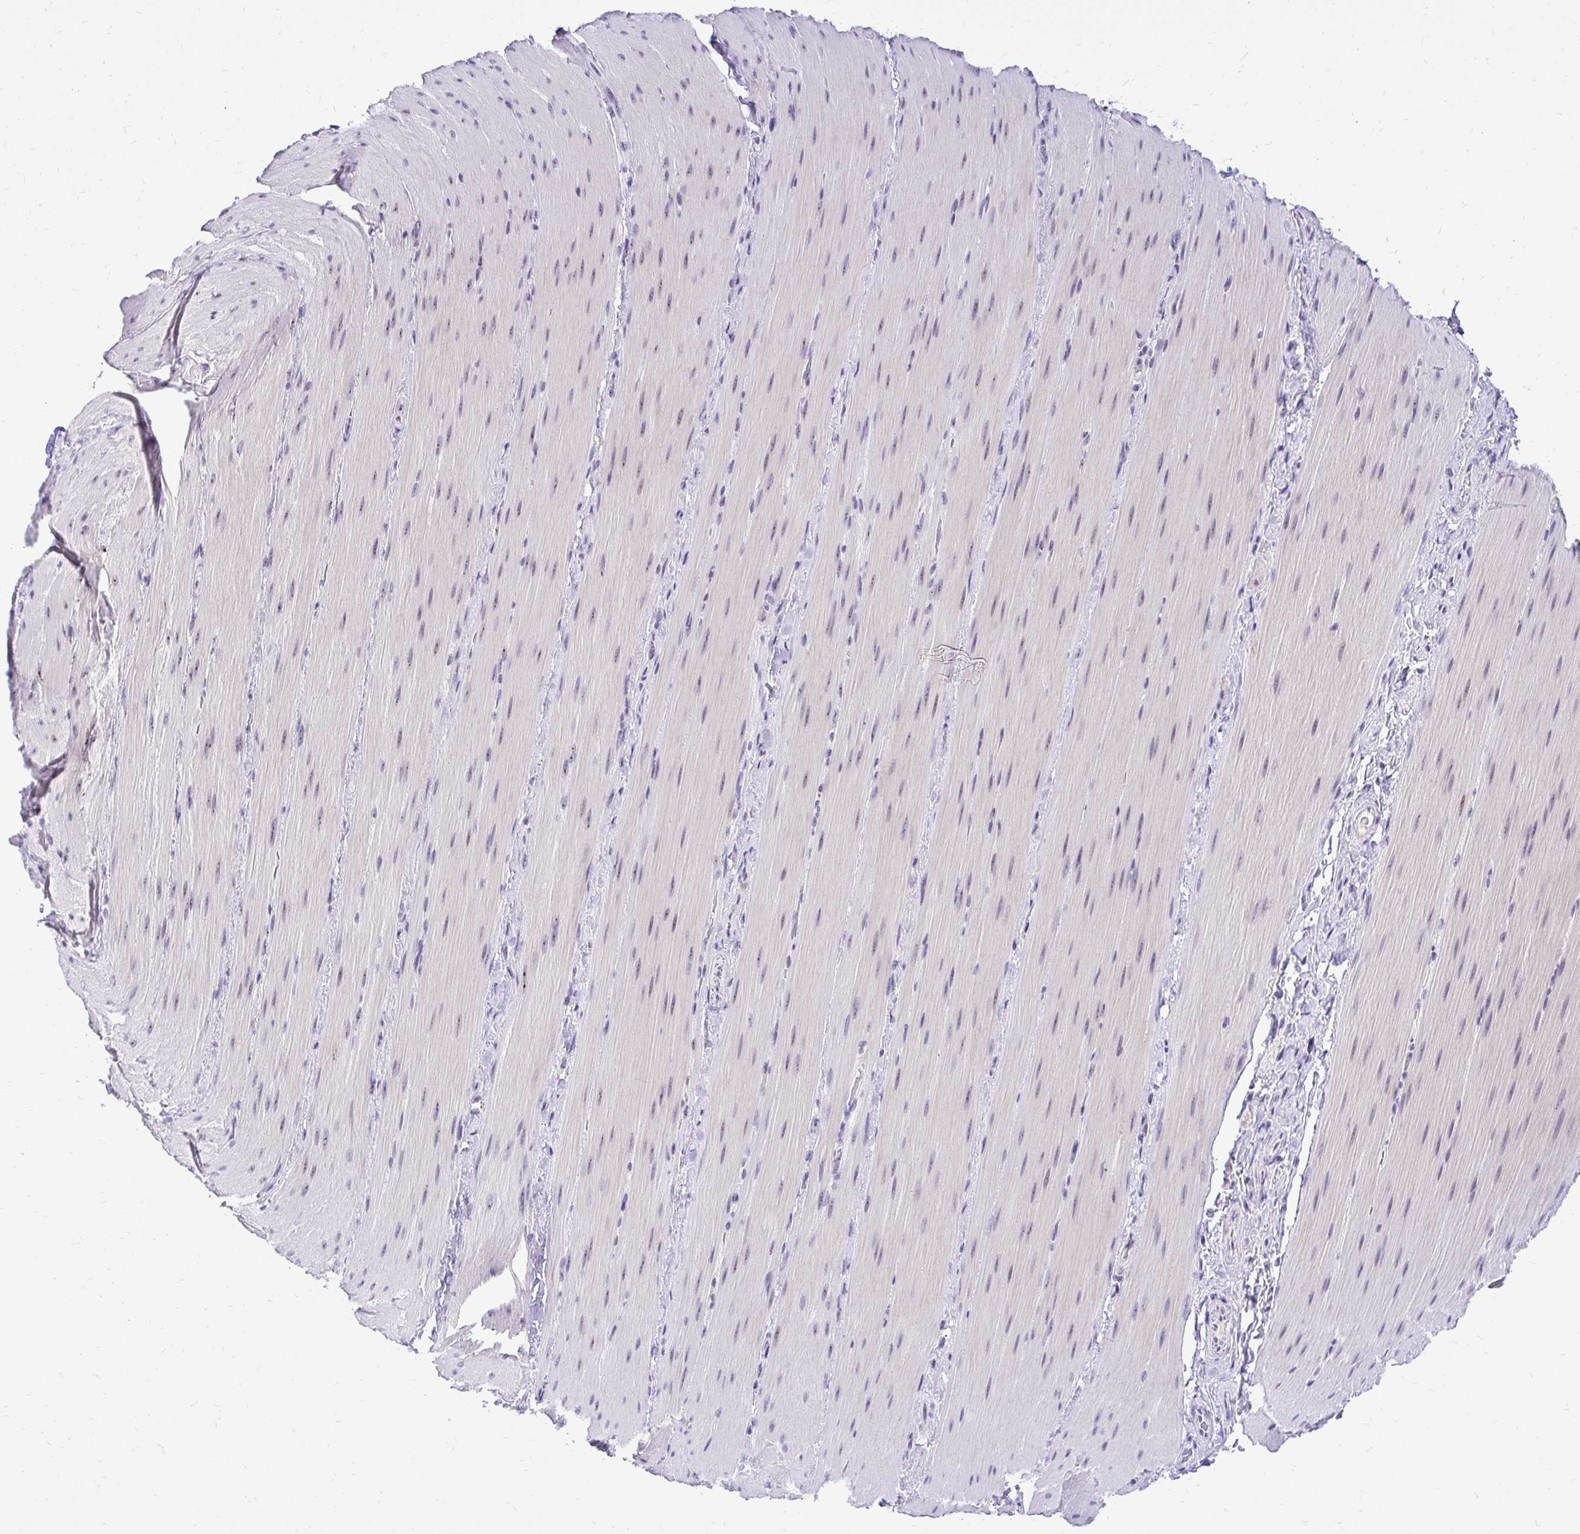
{"staining": {"intensity": "weak", "quantity": "<25%", "location": "nuclear"}, "tissue": "smooth muscle", "cell_type": "Smooth muscle cells", "image_type": "normal", "snomed": [{"axis": "morphology", "description": "Normal tissue, NOS"}, {"axis": "topography", "description": "Smooth muscle"}, {"axis": "topography", "description": "Colon"}], "caption": "Smooth muscle cells are negative for protein expression in unremarkable human smooth muscle. (DAB (3,3'-diaminobenzidine) immunohistochemistry, high magnification).", "gene": "NIFK", "patient": {"sex": "male", "age": 73}}